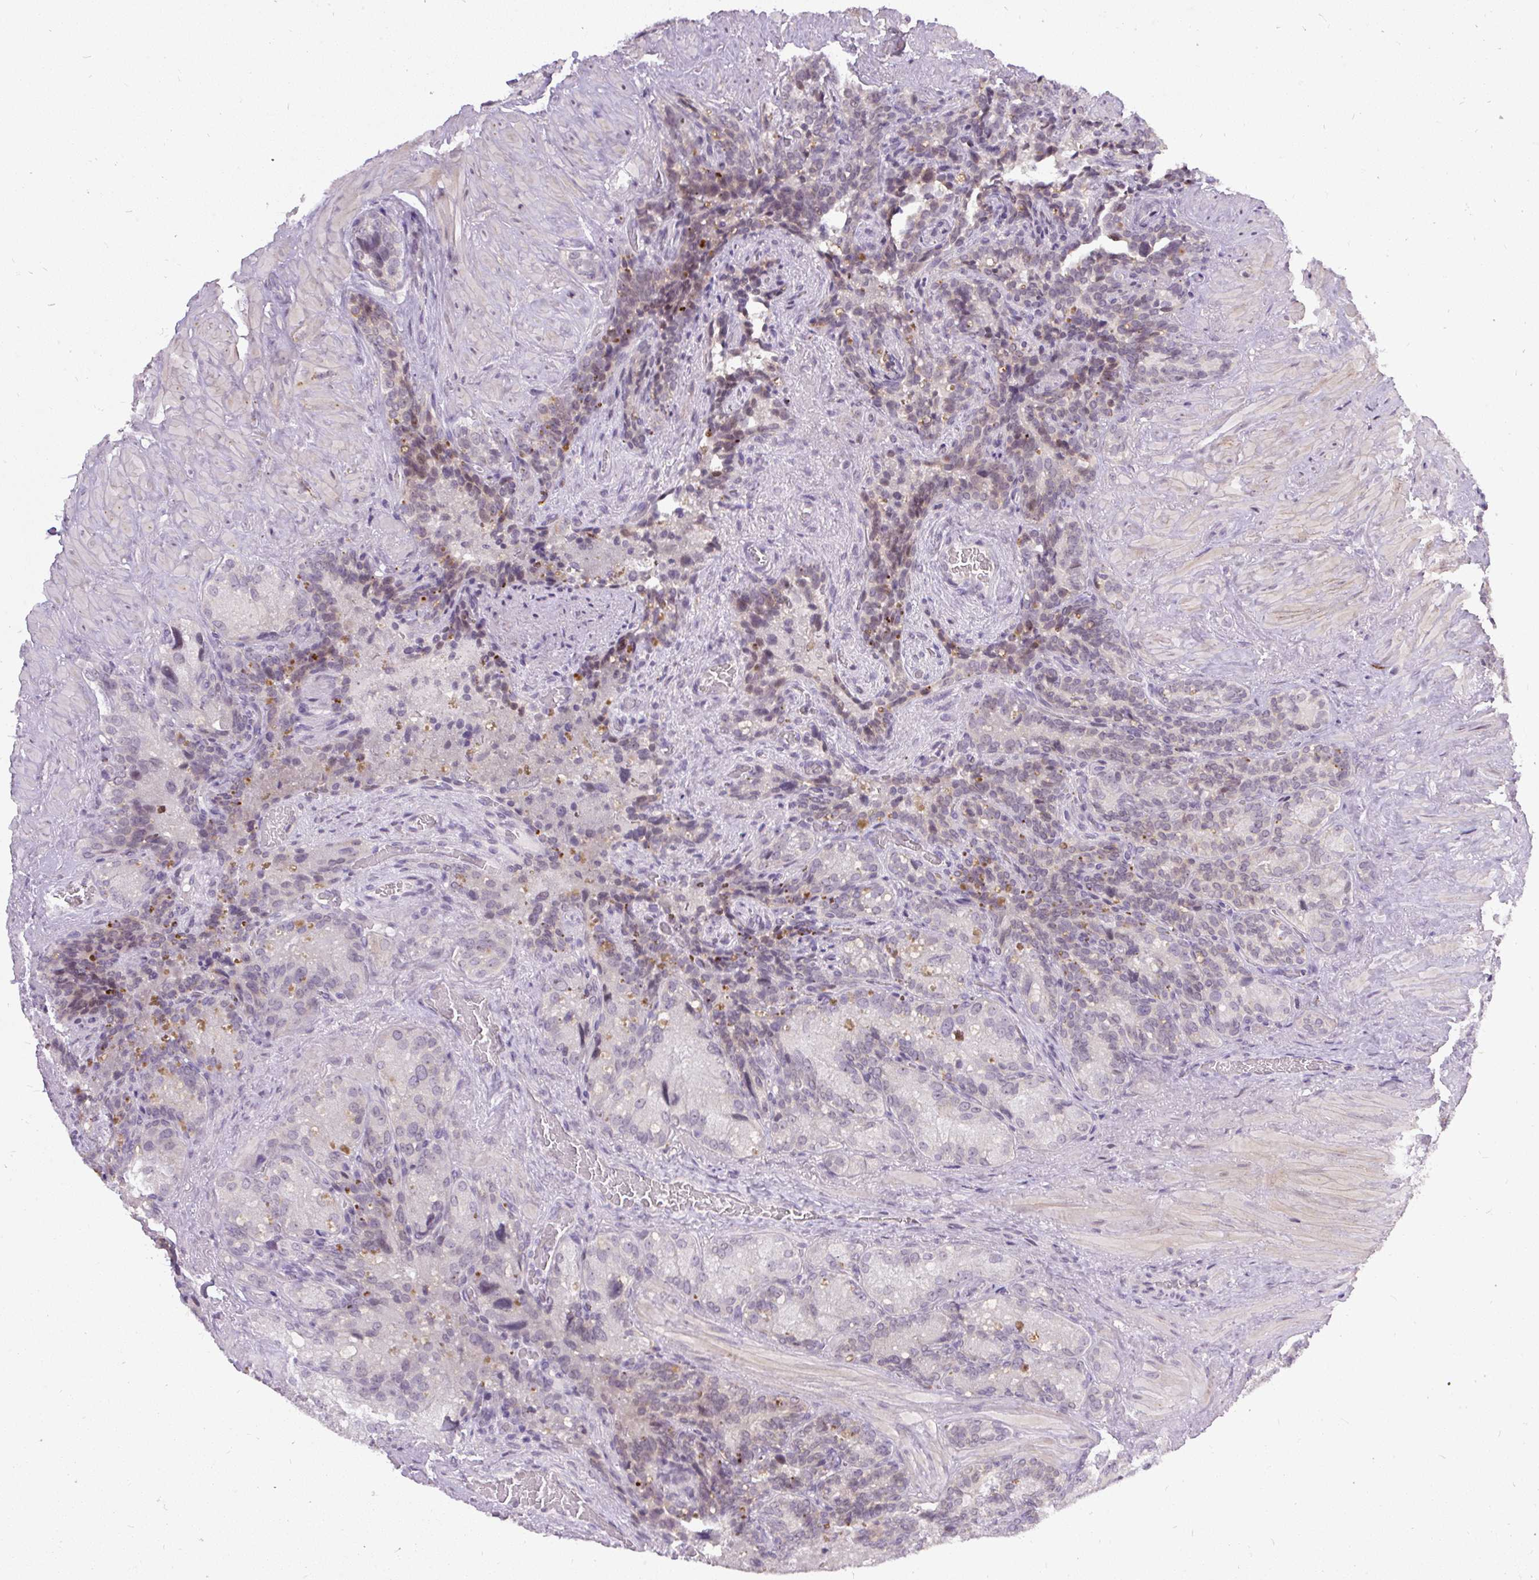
{"staining": {"intensity": "weak", "quantity": "<25%", "location": "nuclear"}, "tissue": "seminal vesicle", "cell_type": "Glandular cells", "image_type": "normal", "snomed": [{"axis": "morphology", "description": "Normal tissue, NOS"}, {"axis": "topography", "description": "Seminal veicle"}], "caption": "Seminal vesicle was stained to show a protein in brown. There is no significant expression in glandular cells. The staining was performed using DAB (3,3'-diaminobenzidine) to visualize the protein expression in brown, while the nuclei were stained in blue with hematoxylin (Magnification: 20x).", "gene": "FAM117B", "patient": {"sex": "male", "age": 69}}